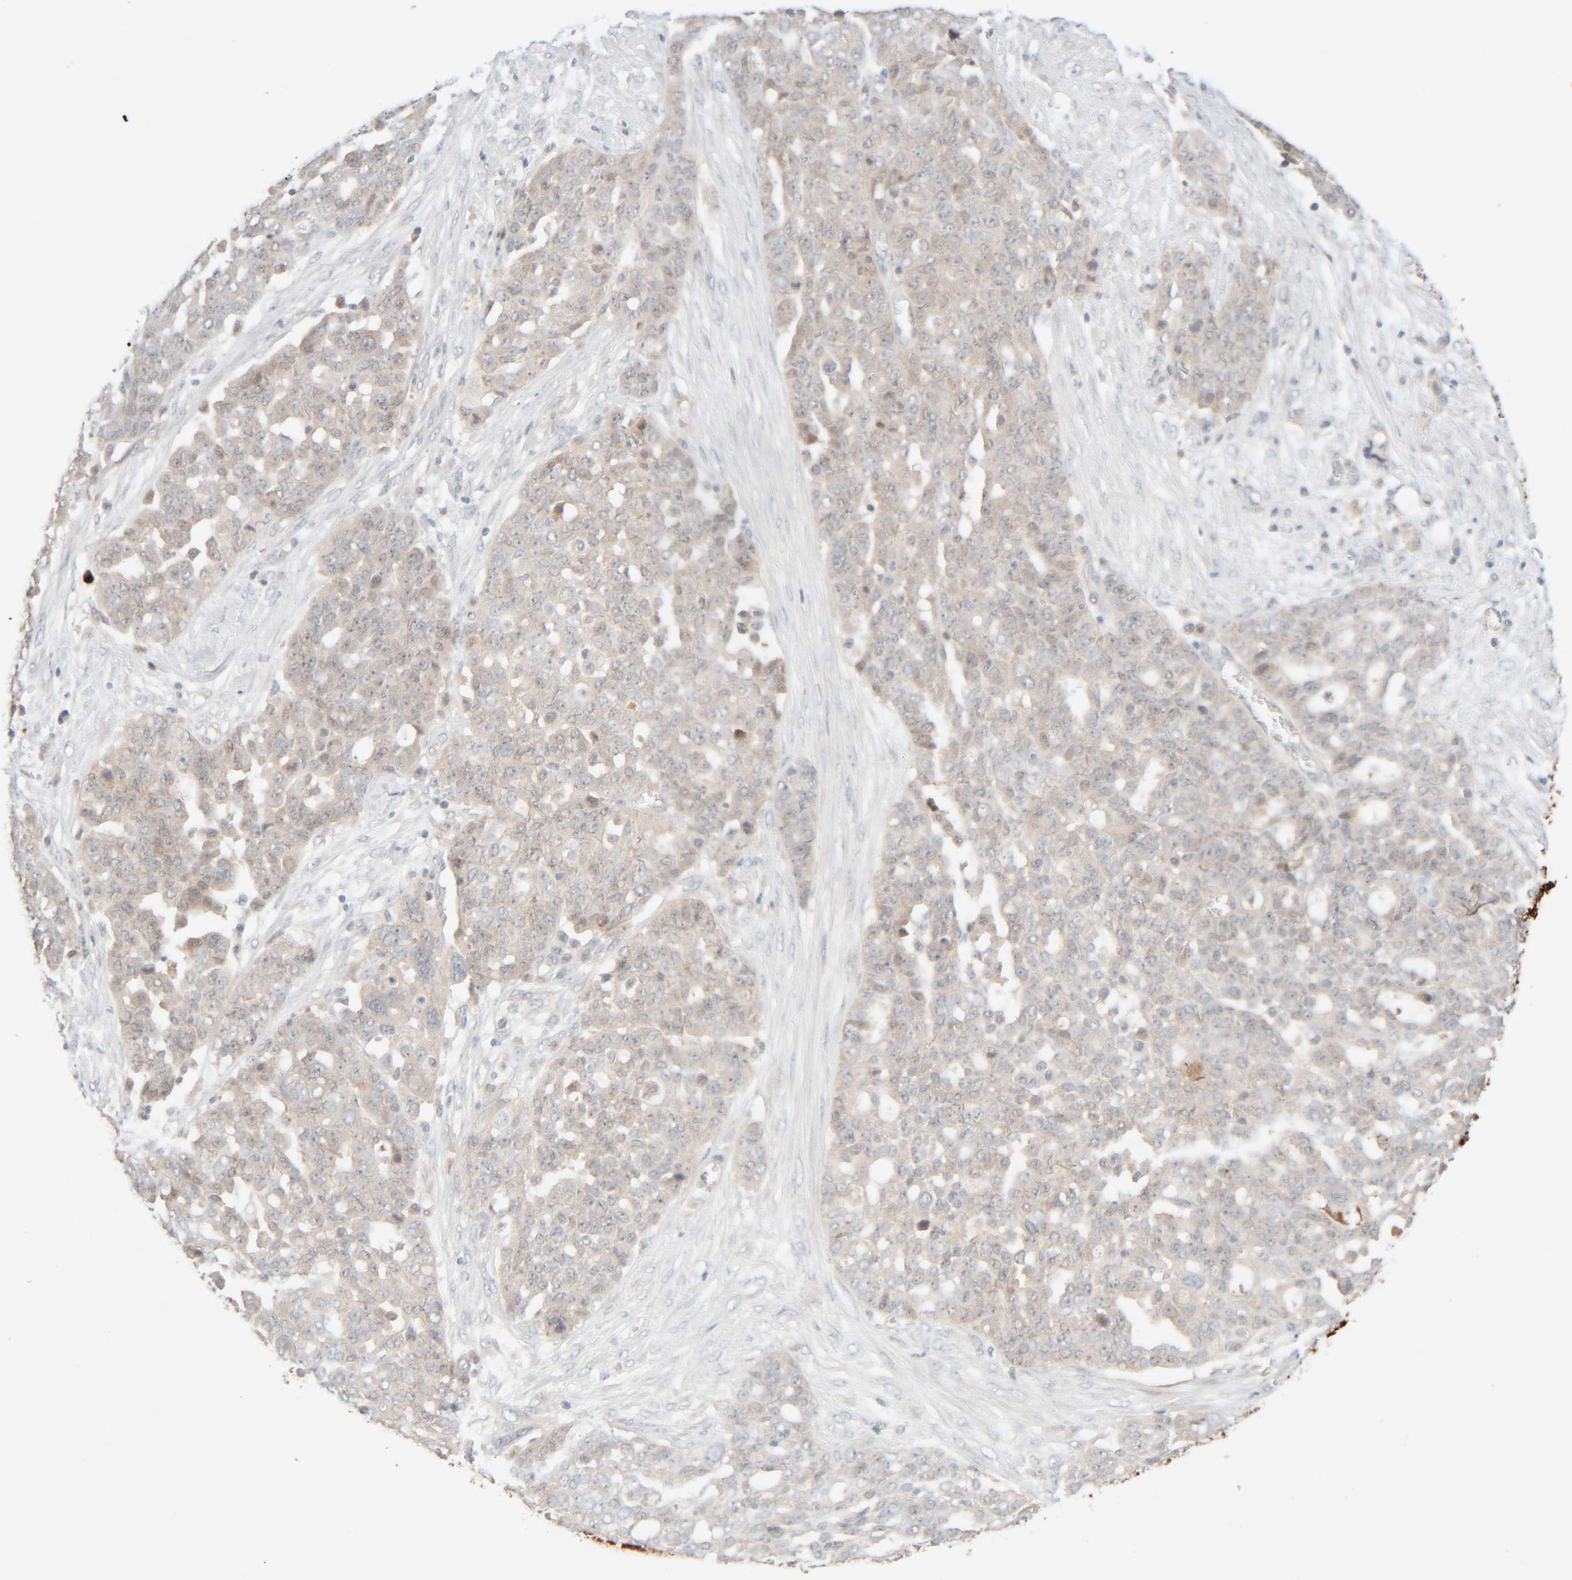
{"staining": {"intensity": "weak", "quantity": "<25%", "location": "cytoplasmic/membranous"}, "tissue": "ovarian cancer", "cell_type": "Tumor cells", "image_type": "cancer", "snomed": [{"axis": "morphology", "description": "Cystadenocarcinoma, serous, NOS"}, {"axis": "topography", "description": "Soft tissue"}, {"axis": "topography", "description": "Ovary"}], "caption": "High power microscopy micrograph of an immunohistochemistry photomicrograph of ovarian cancer, revealing no significant staining in tumor cells. (Stains: DAB immunohistochemistry (IHC) with hematoxylin counter stain, Microscopy: brightfield microscopy at high magnification).", "gene": "CHKA", "patient": {"sex": "female", "age": 57}}